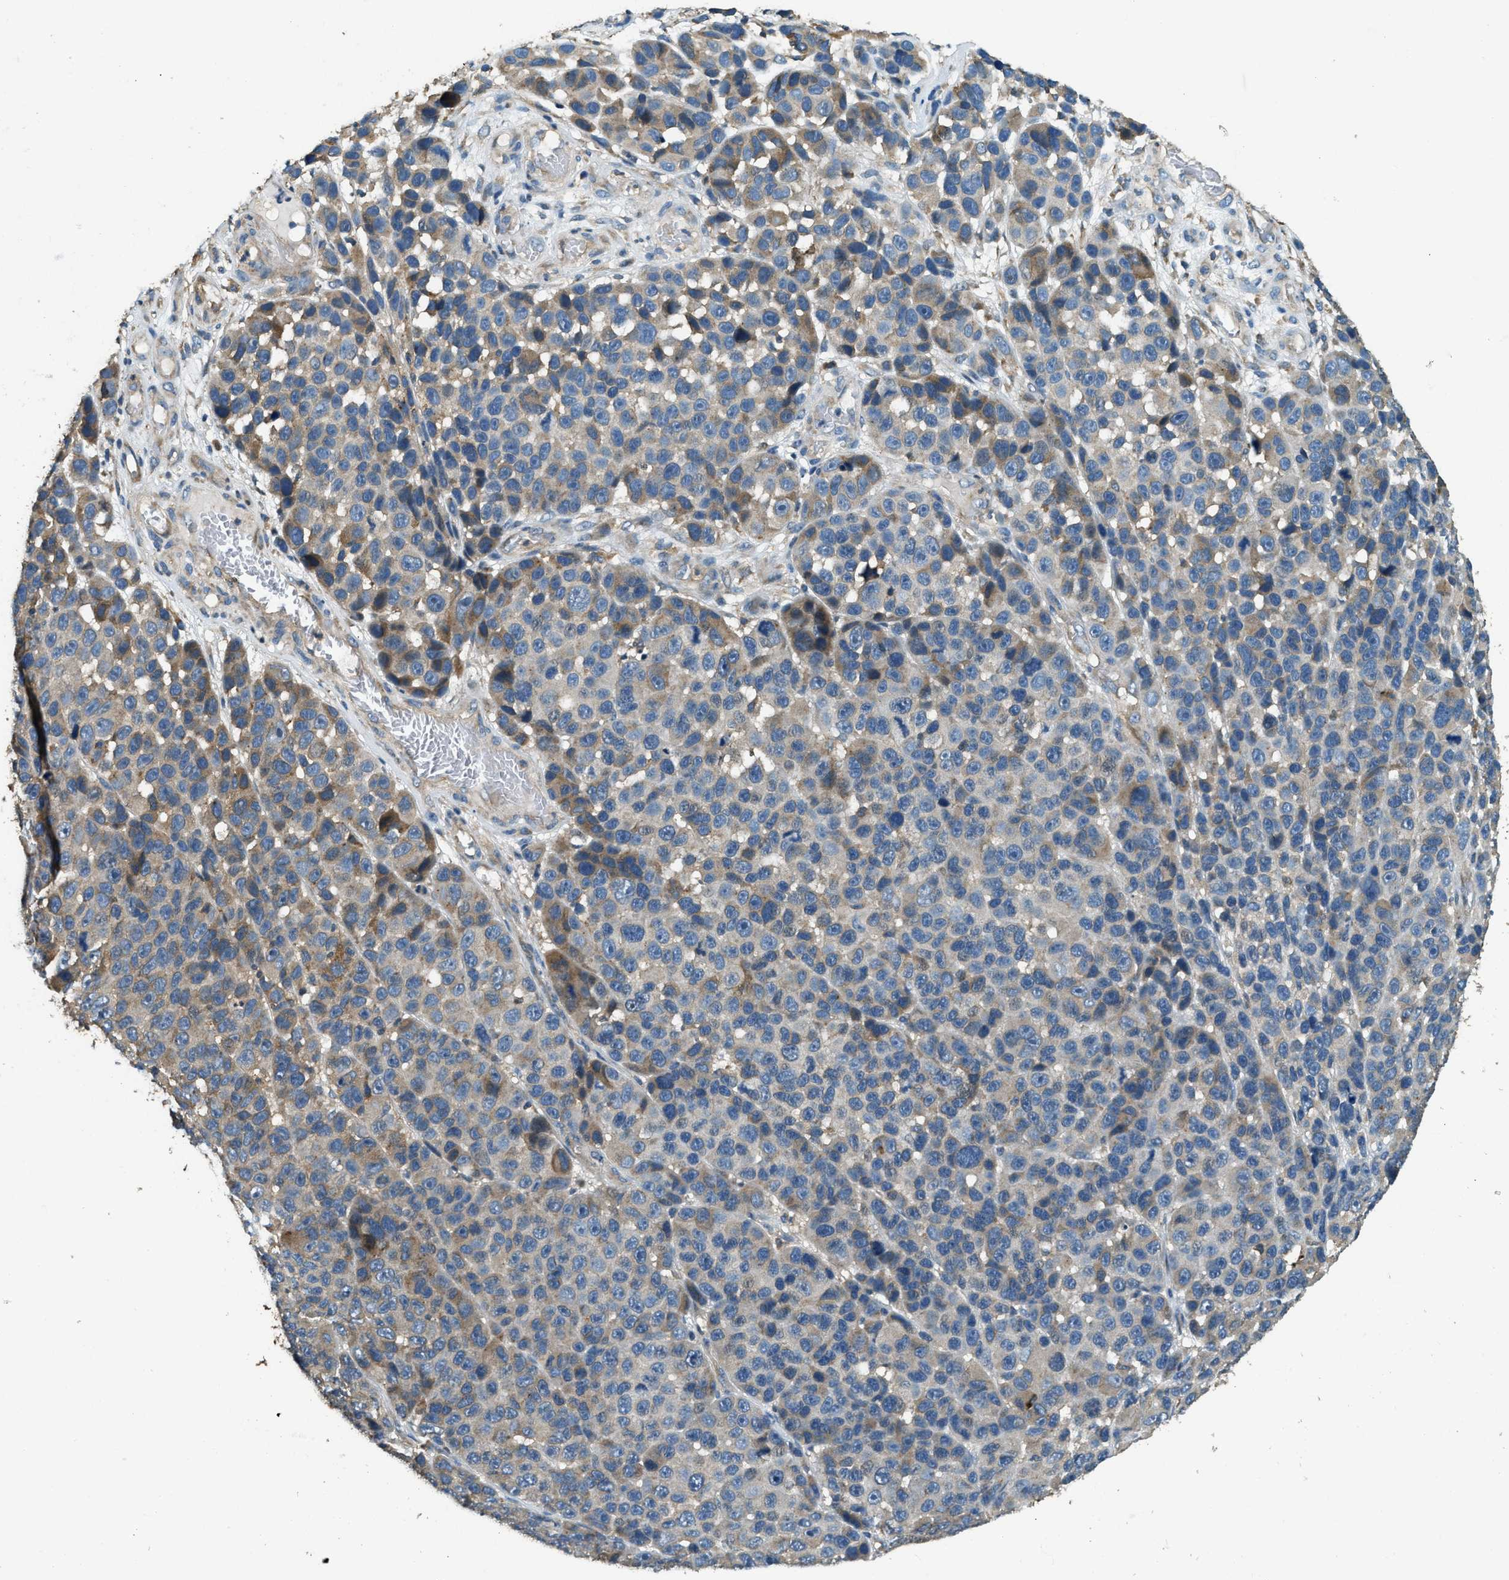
{"staining": {"intensity": "moderate", "quantity": "25%-75%", "location": "cytoplasmic/membranous"}, "tissue": "melanoma", "cell_type": "Tumor cells", "image_type": "cancer", "snomed": [{"axis": "morphology", "description": "Malignant melanoma, NOS"}, {"axis": "topography", "description": "Skin"}], "caption": "This micrograph shows immunohistochemistry staining of malignant melanoma, with medium moderate cytoplasmic/membranous staining in about 25%-75% of tumor cells.", "gene": "ERGIC1", "patient": {"sex": "male", "age": 53}}